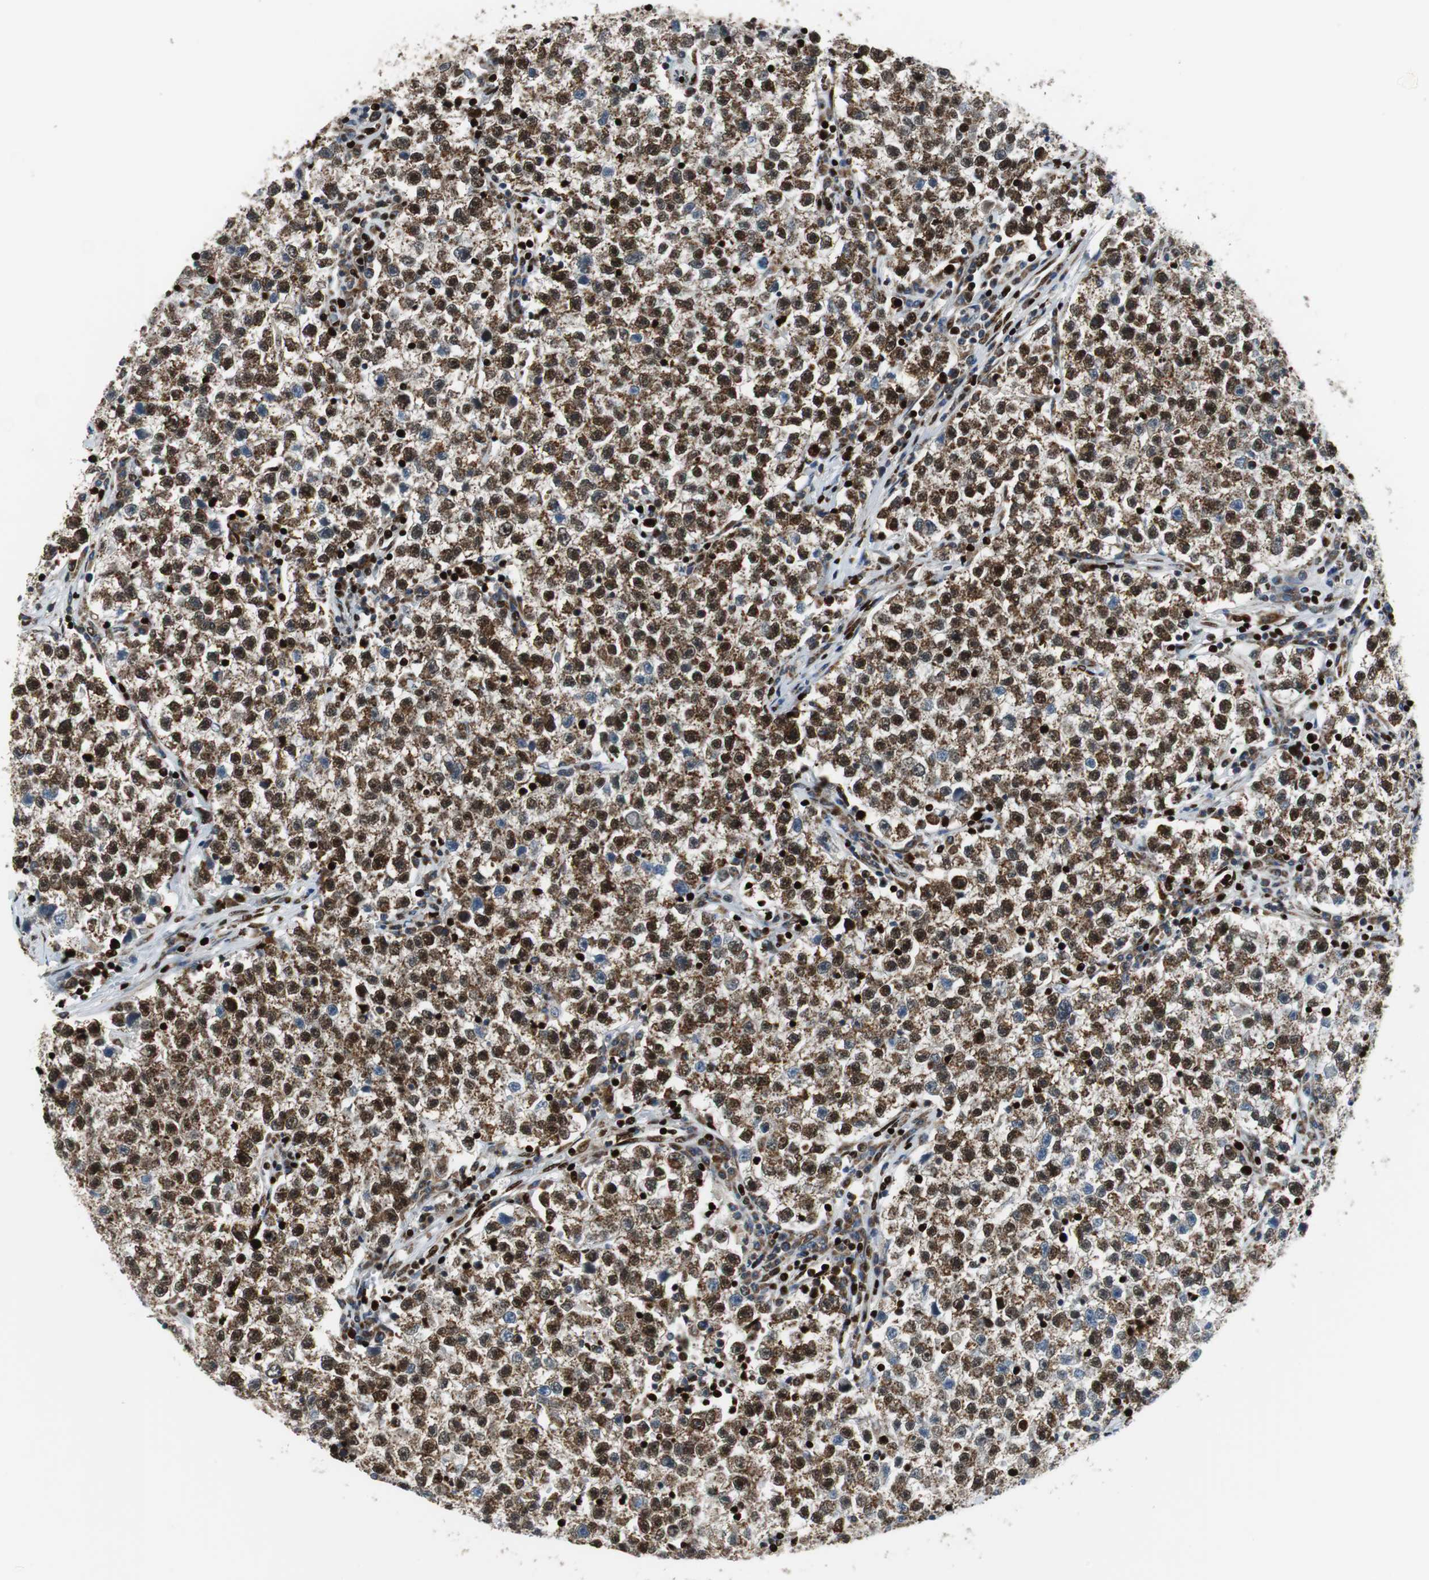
{"staining": {"intensity": "strong", "quantity": "25%-75%", "location": "nuclear"}, "tissue": "testis cancer", "cell_type": "Tumor cells", "image_type": "cancer", "snomed": [{"axis": "morphology", "description": "Seminoma, NOS"}, {"axis": "topography", "description": "Testis"}], "caption": "Brown immunohistochemical staining in testis seminoma exhibits strong nuclear expression in approximately 25%-75% of tumor cells.", "gene": "HDAC1", "patient": {"sex": "male", "age": 22}}